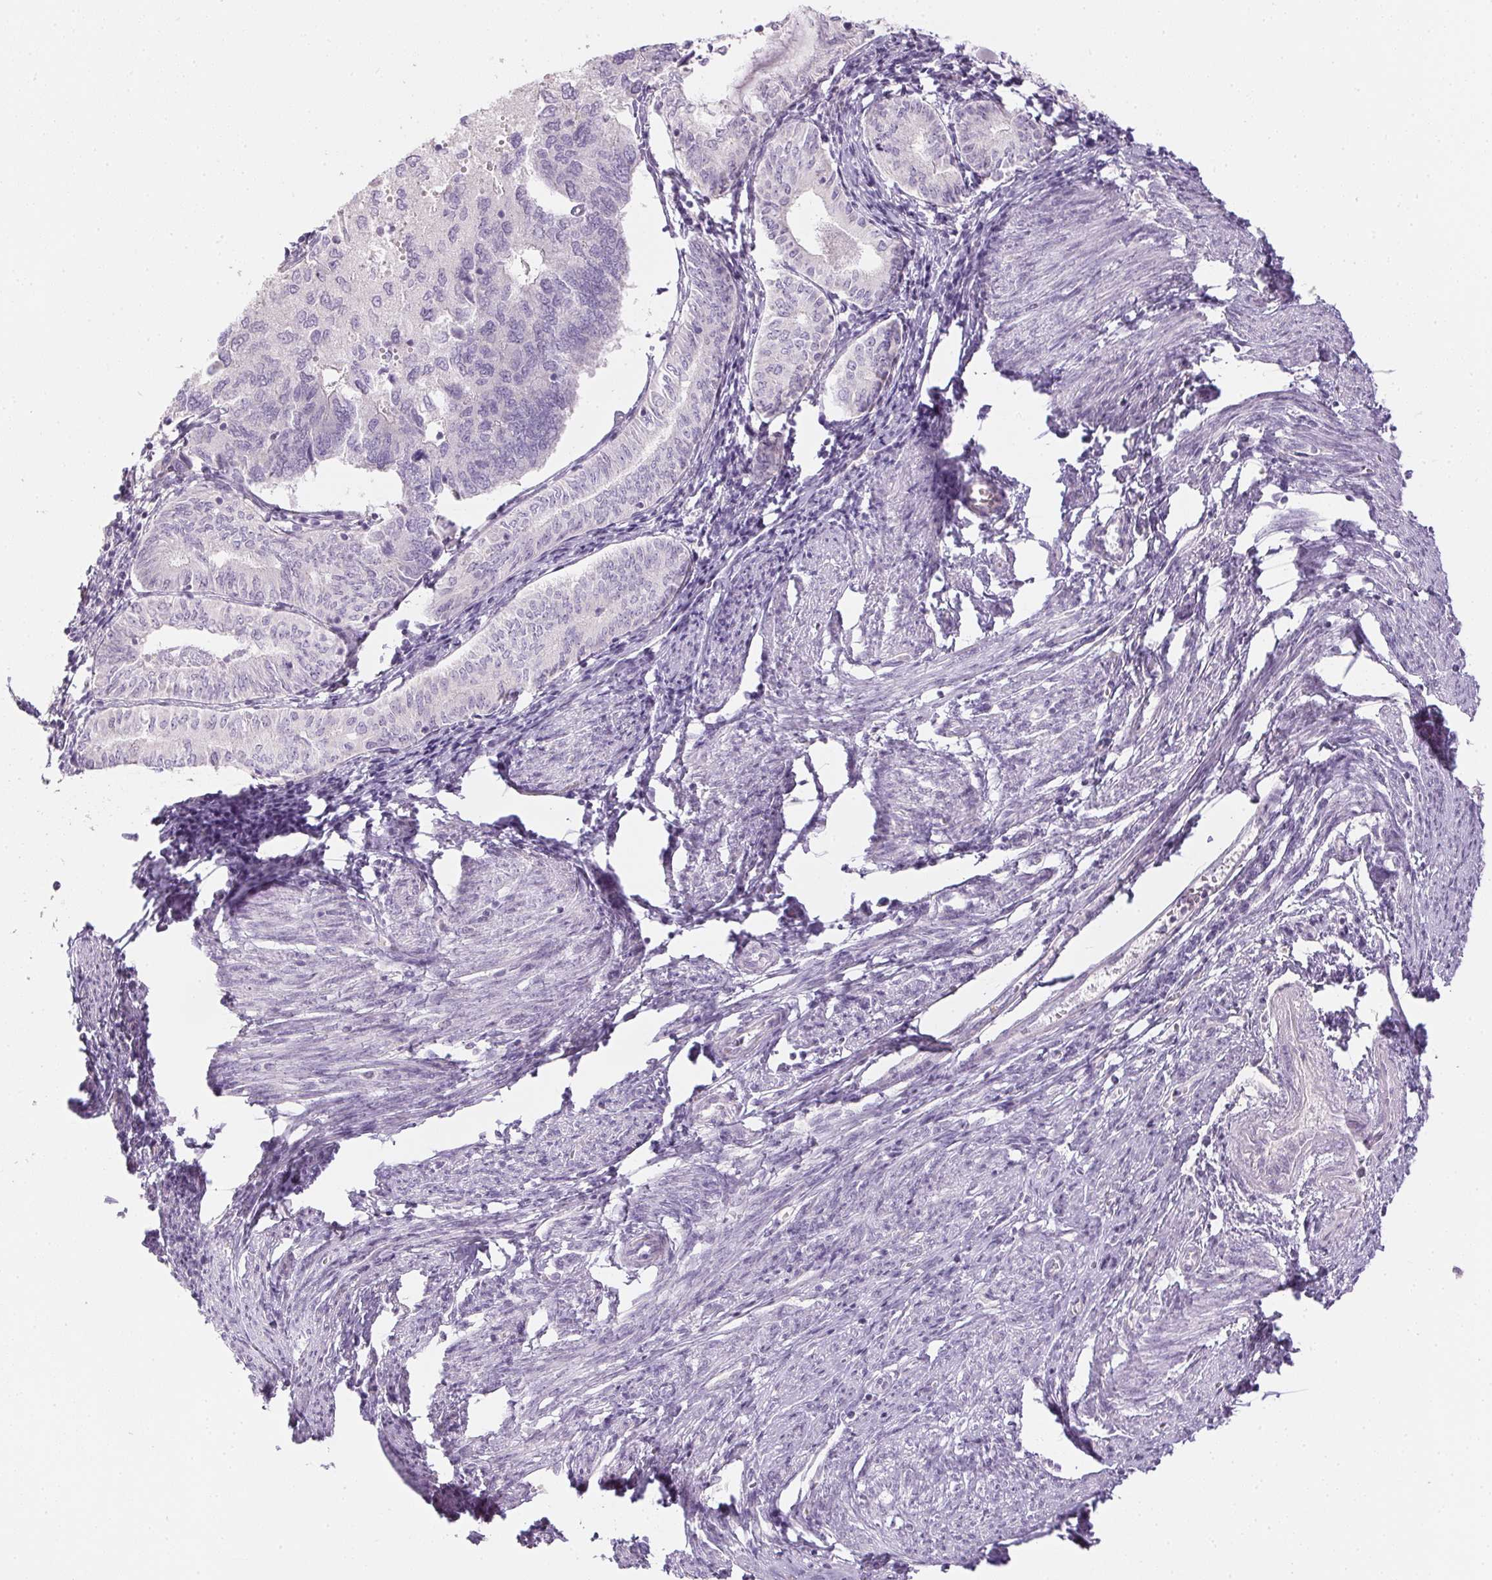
{"staining": {"intensity": "negative", "quantity": "none", "location": "none"}, "tissue": "endometrial cancer", "cell_type": "Tumor cells", "image_type": "cancer", "snomed": [{"axis": "morphology", "description": "Carcinoma, NOS"}, {"axis": "topography", "description": "Uterus"}], "caption": "Tumor cells are negative for protein expression in human carcinoma (endometrial).", "gene": "CTCFL", "patient": {"sex": "female", "age": 76}}